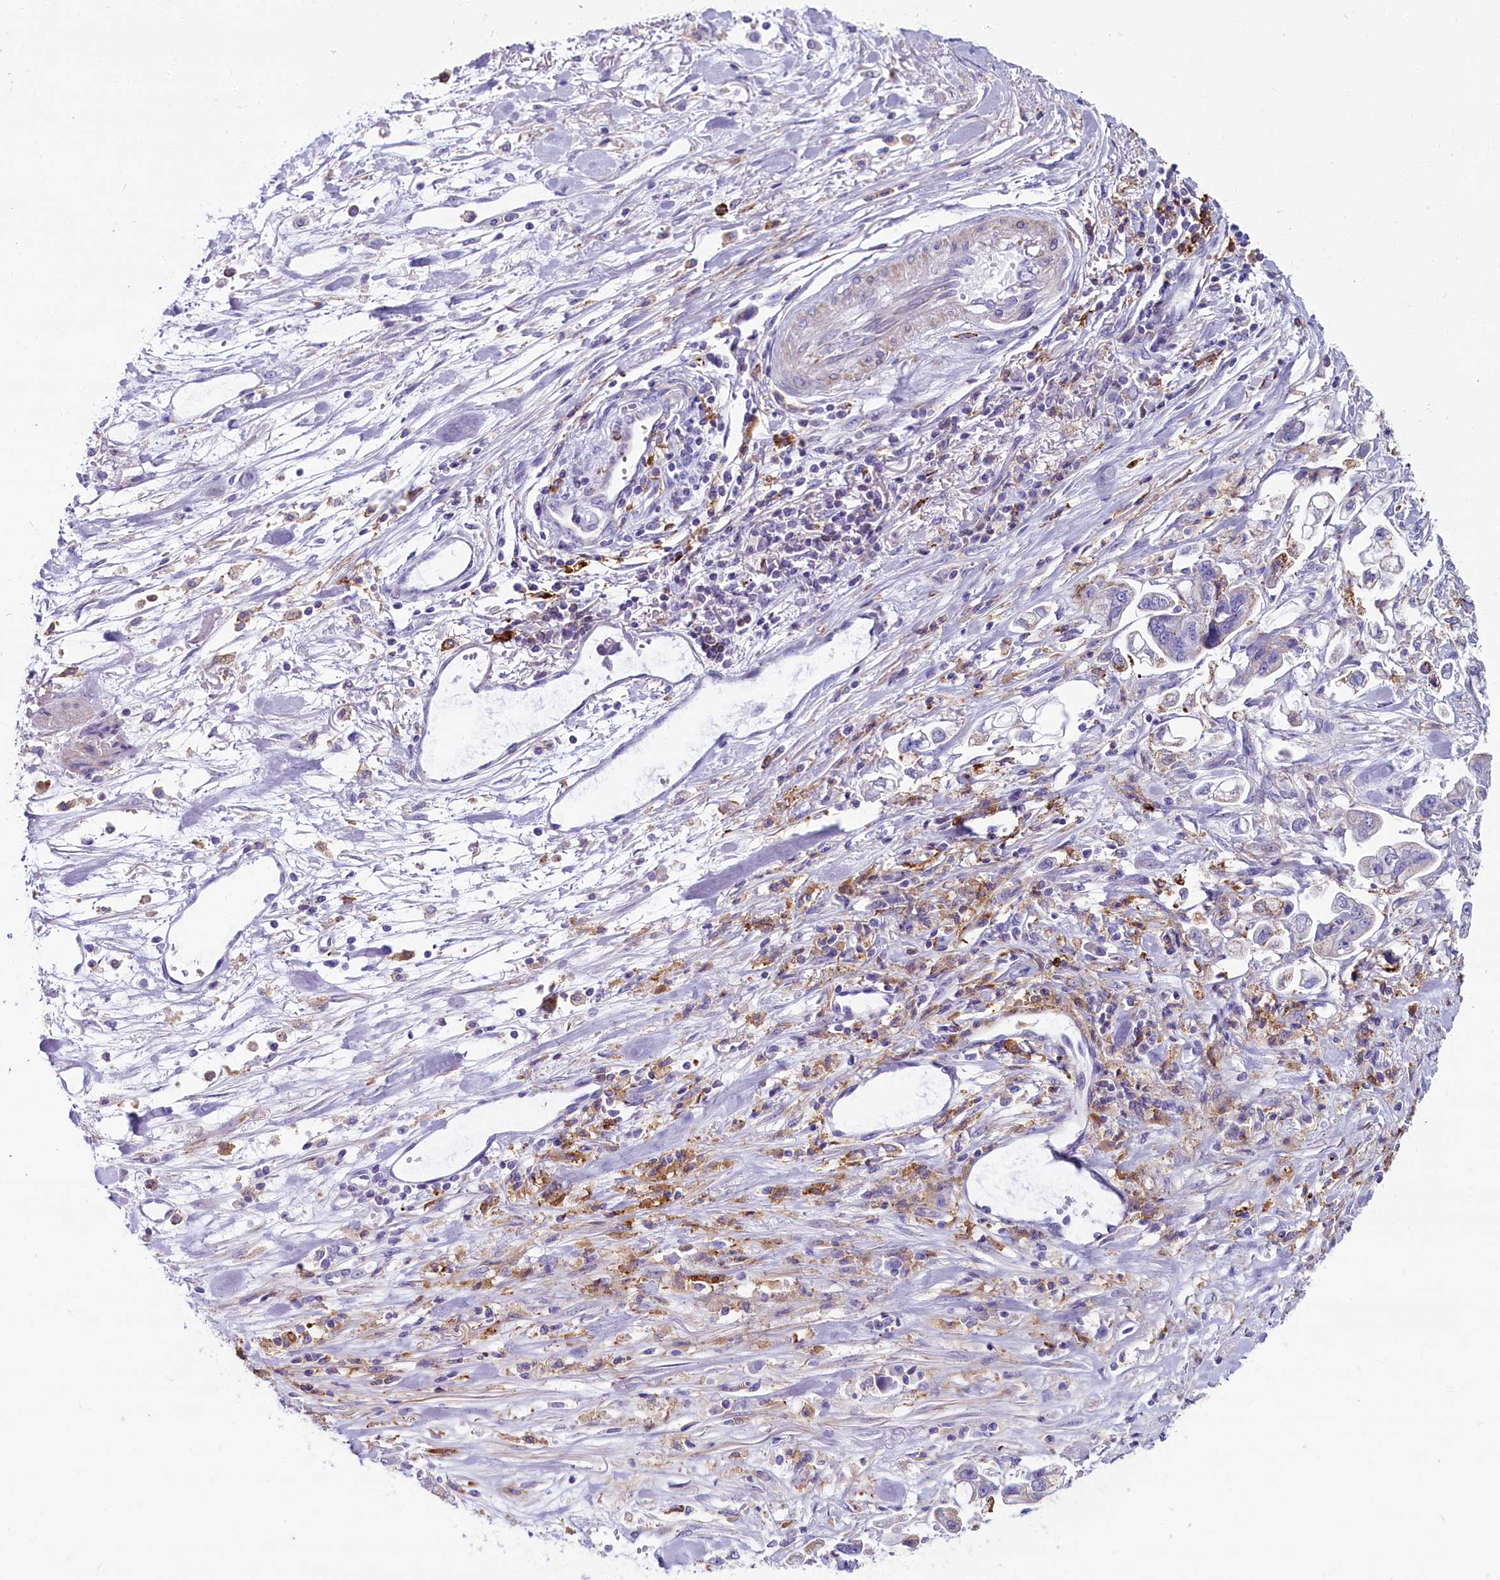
{"staining": {"intensity": "negative", "quantity": "none", "location": "none"}, "tissue": "stomach cancer", "cell_type": "Tumor cells", "image_type": "cancer", "snomed": [{"axis": "morphology", "description": "Adenocarcinoma, NOS"}, {"axis": "topography", "description": "Stomach"}], "caption": "Tumor cells show no significant positivity in adenocarcinoma (stomach).", "gene": "IL20RA", "patient": {"sex": "male", "age": 62}}